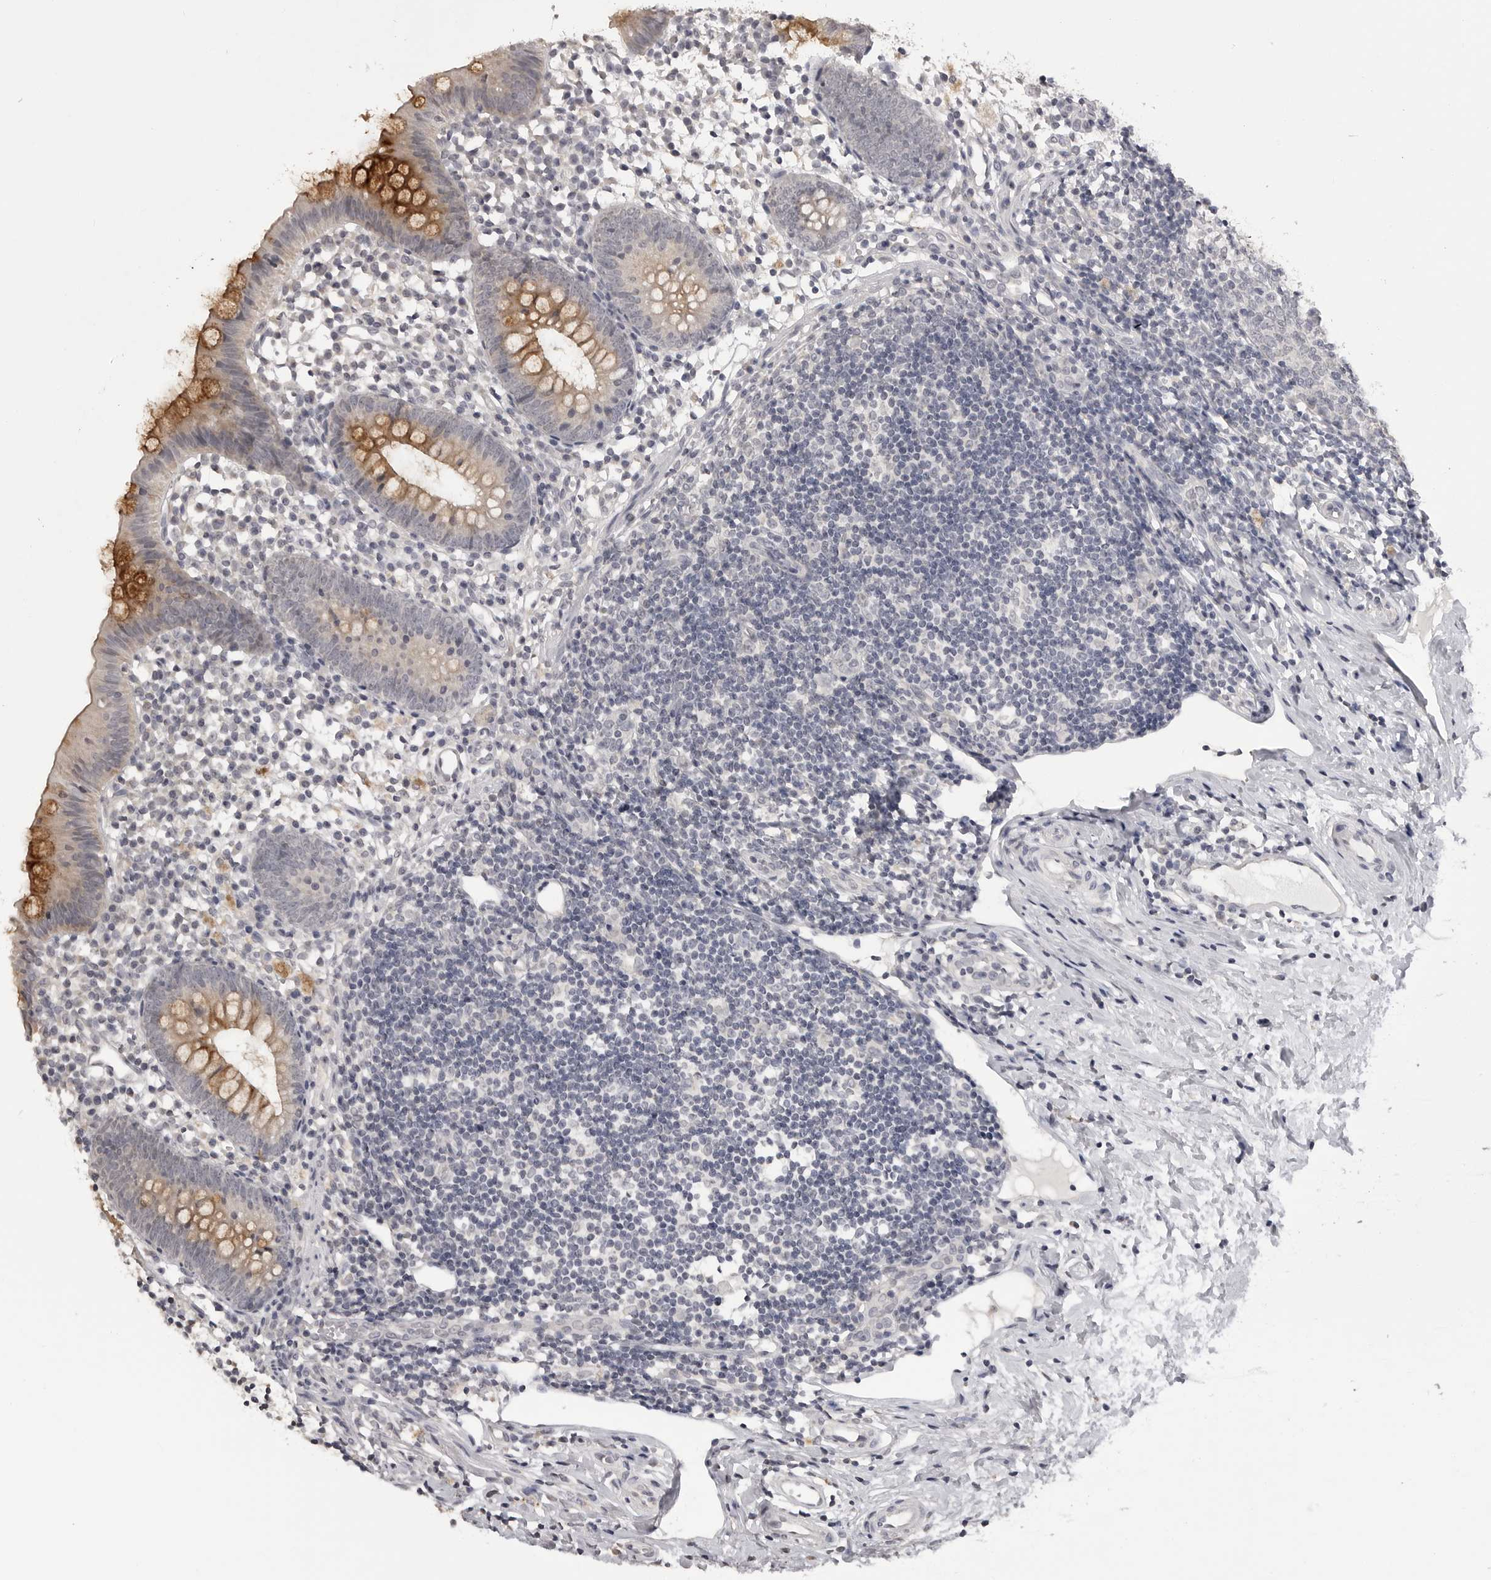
{"staining": {"intensity": "moderate", "quantity": "25%-75%", "location": "cytoplasmic/membranous"}, "tissue": "appendix", "cell_type": "Glandular cells", "image_type": "normal", "snomed": [{"axis": "morphology", "description": "Normal tissue, NOS"}, {"axis": "topography", "description": "Appendix"}], "caption": "Approximately 25%-75% of glandular cells in unremarkable appendix display moderate cytoplasmic/membranous protein positivity as visualized by brown immunohistochemical staining.", "gene": "GPN2", "patient": {"sex": "female", "age": 20}}